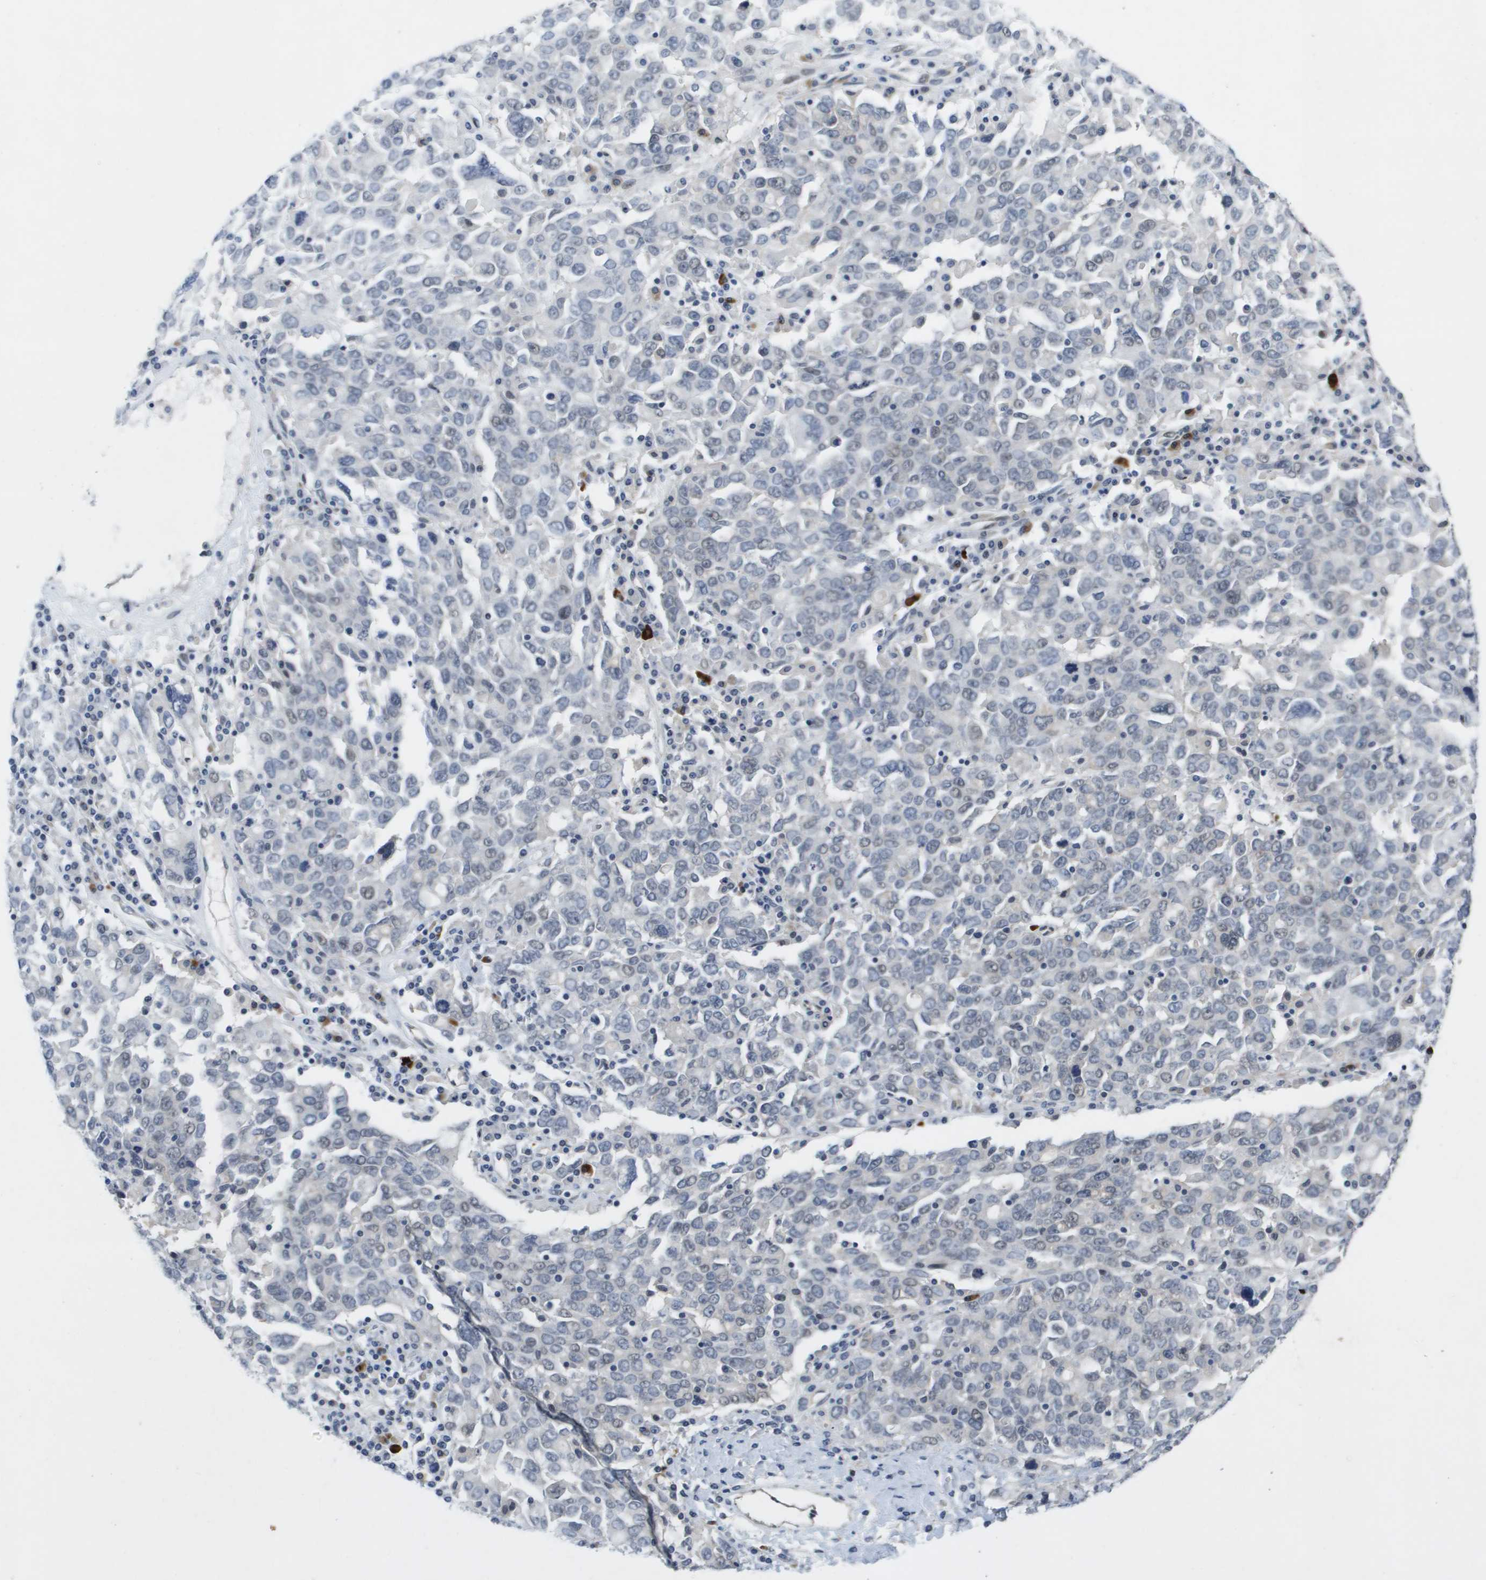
{"staining": {"intensity": "negative", "quantity": "none", "location": "none"}, "tissue": "ovarian cancer", "cell_type": "Tumor cells", "image_type": "cancer", "snomed": [{"axis": "morphology", "description": "Carcinoma, endometroid"}, {"axis": "topography", "description": "Ovary"}], "caption": "This is an IHC photomicrograph of endometroid carcinoma (ovarian). There is no positivity in tumor cells.", "gene": "MTARC2", "patient": {"sex": "female", "age": 62}}